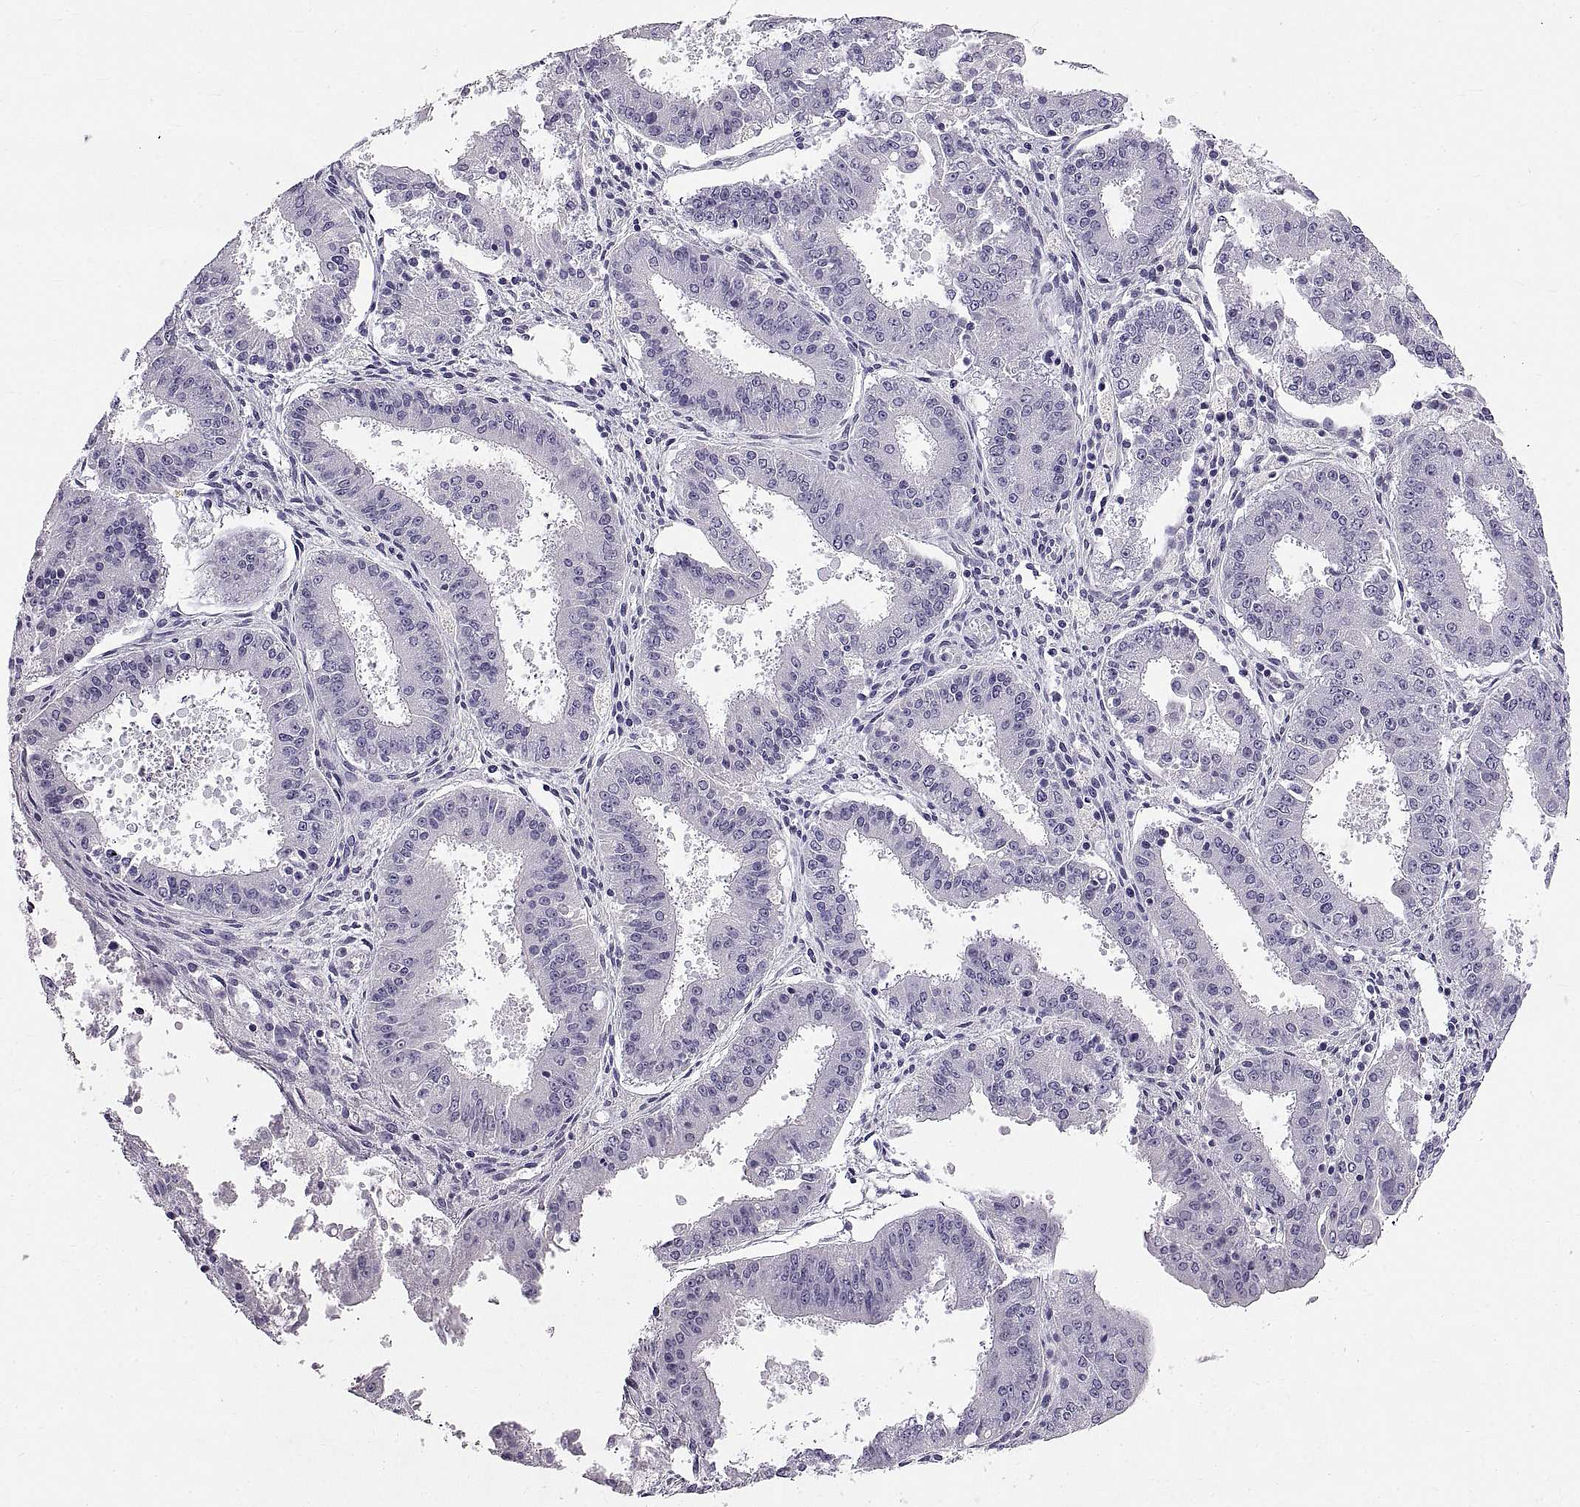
{"staining": {"intensity": "negative", "quantity": "none", "location": "none"}, "tissue": "ovarian cancer", "cell_type": "Tumor cells", "image_type": "cancer", "snomed": [{"axis": "morphology", "description": "Carcinoma, endometroid"}, {"axis": "topography", "description": "Ovary"}], "caption": "The photomicrograph reveals no staining of tumor cells in ovarian endometroid carcinoma.", "gene": "WFDC8", "patient": {"sex": "female", "age": 42}}